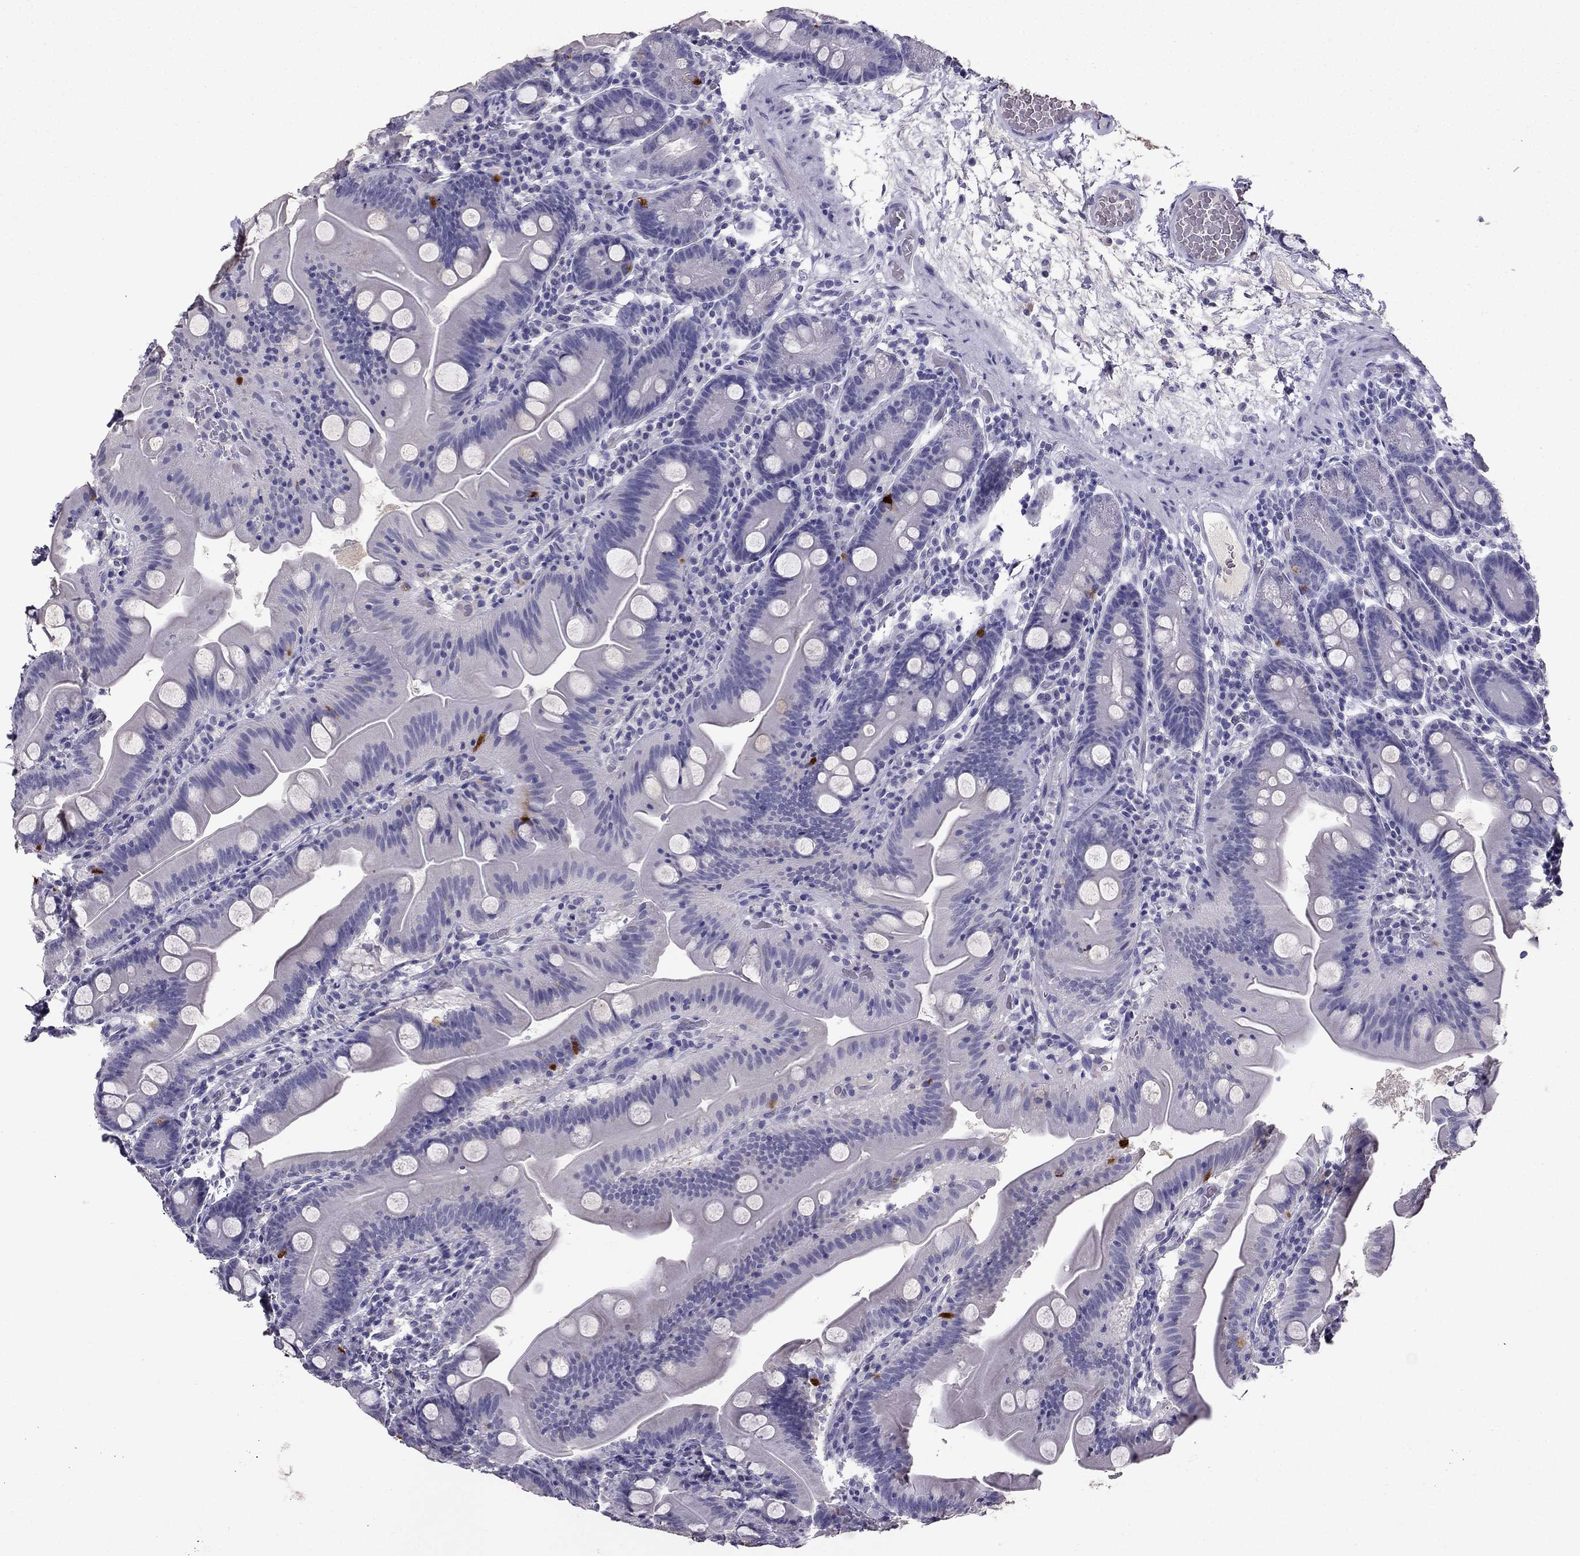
{"staining": {"intensity": "strong", "quantity": "<25%", "location": "cytoplasmic/membranous"}, "tissue": "small intestine", "cell_type": "Glandular cells", "image_type": "normal", "snomed": [{"axis": "morphology", "description": "Normal tissue, NOS"}, {"axis": "topography", "description": "Small intestine"}], "caption": "IHC (DAB (3,3'-diaminobenzidine)) staining of benign human small intestine reveals strong cytoplasmic/membranous protein positivity in approximately <25% of glandular cells.", "gene": "ARHGAP11A", "patient": {"sex": "male", "age": 37}}